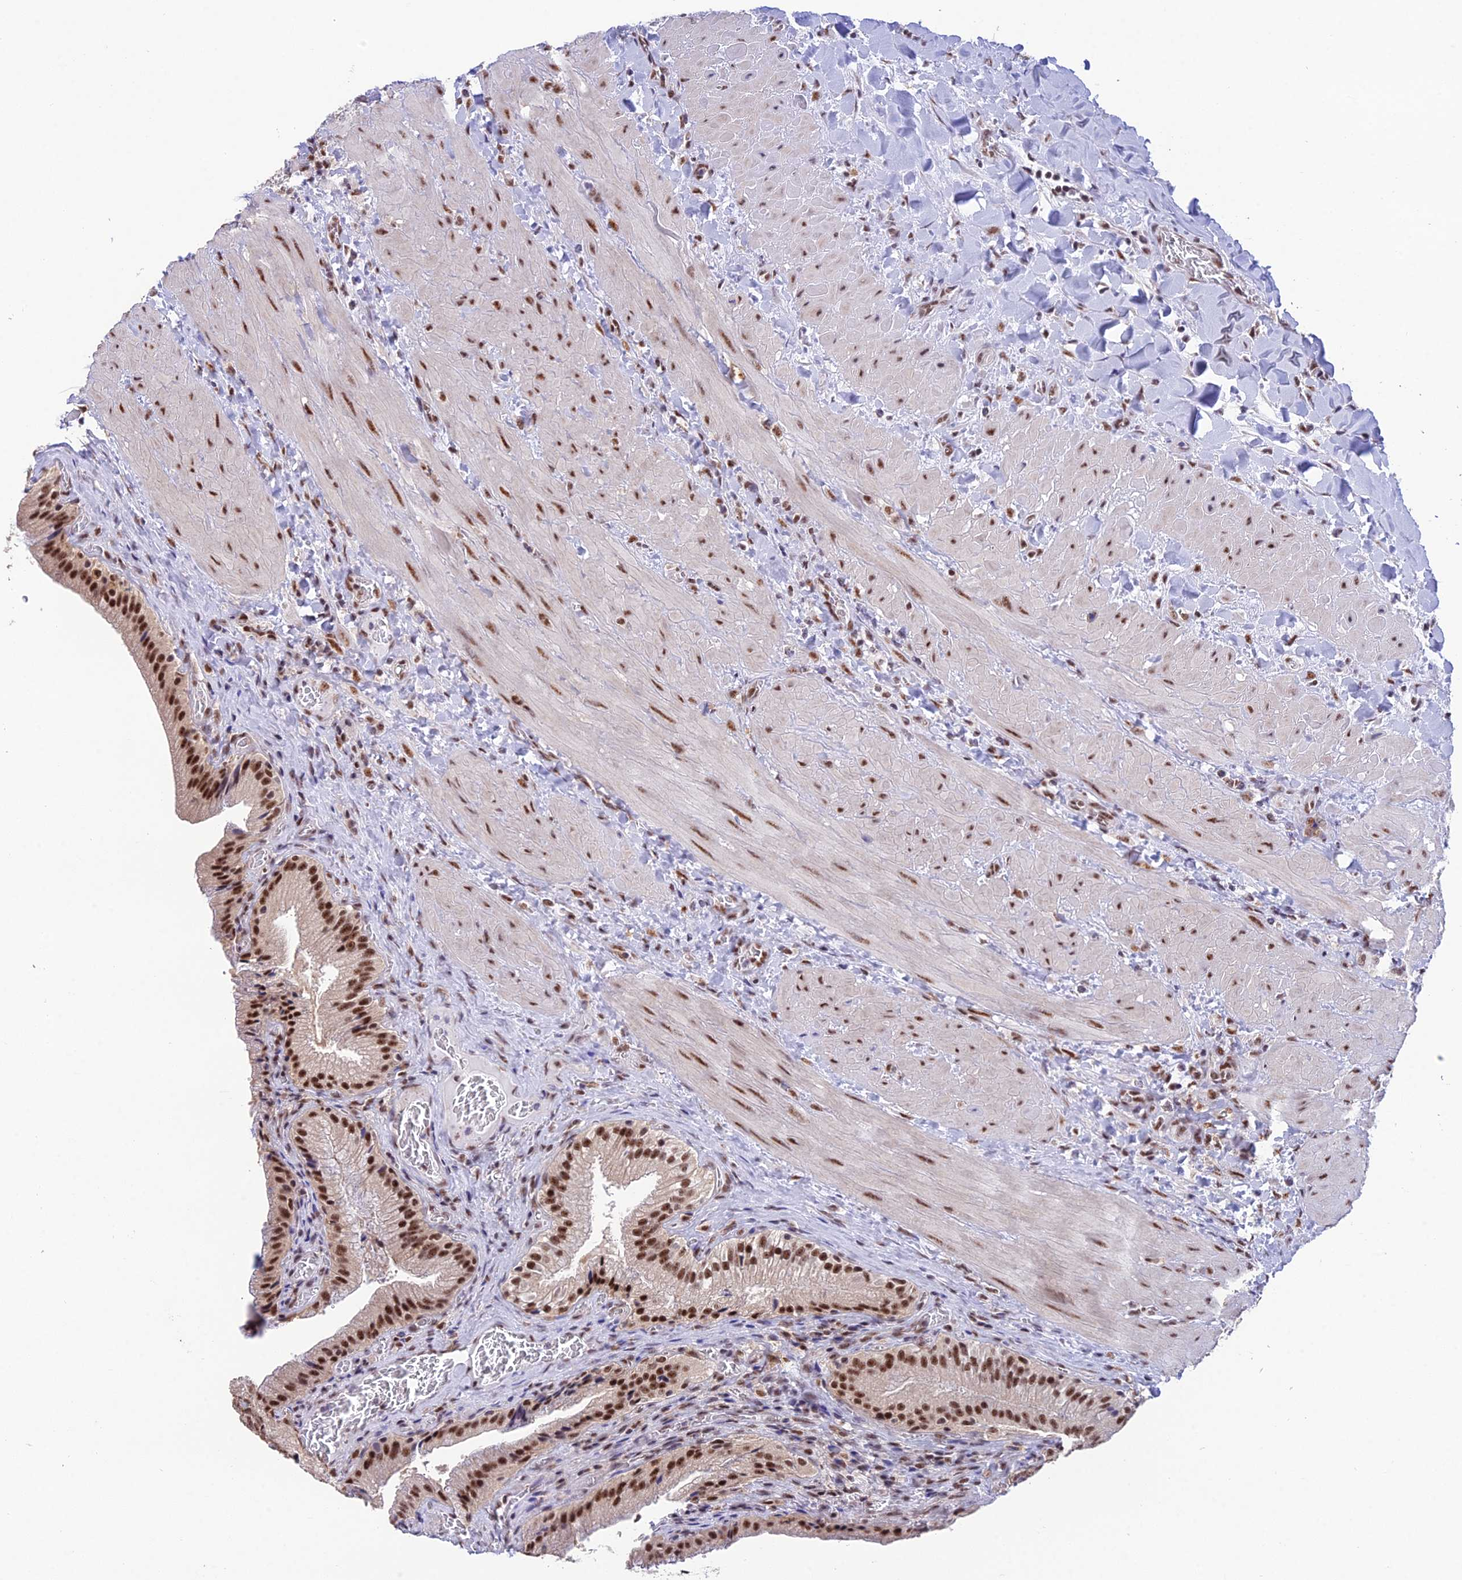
{"staining": {"intensity": "strong", "quantity": ">75%", "location": "nuclear"}, "tissue": "gallbladder", "cell_type": "Glandular cells", "image_type": "normal", "snomed": [{"axis": "morphology", "description": "Normal tissue, NOS"}, {"axis": "topography", "description": "Gallbladder"}], "caption": "Immunohistochemical staining of unremarkable gallbladder reveals high levels of strong nuclear expression in approximately >75% of glandular cells.", "gene": "THOC7", "patient": {"sex": "male", "age": 24}}